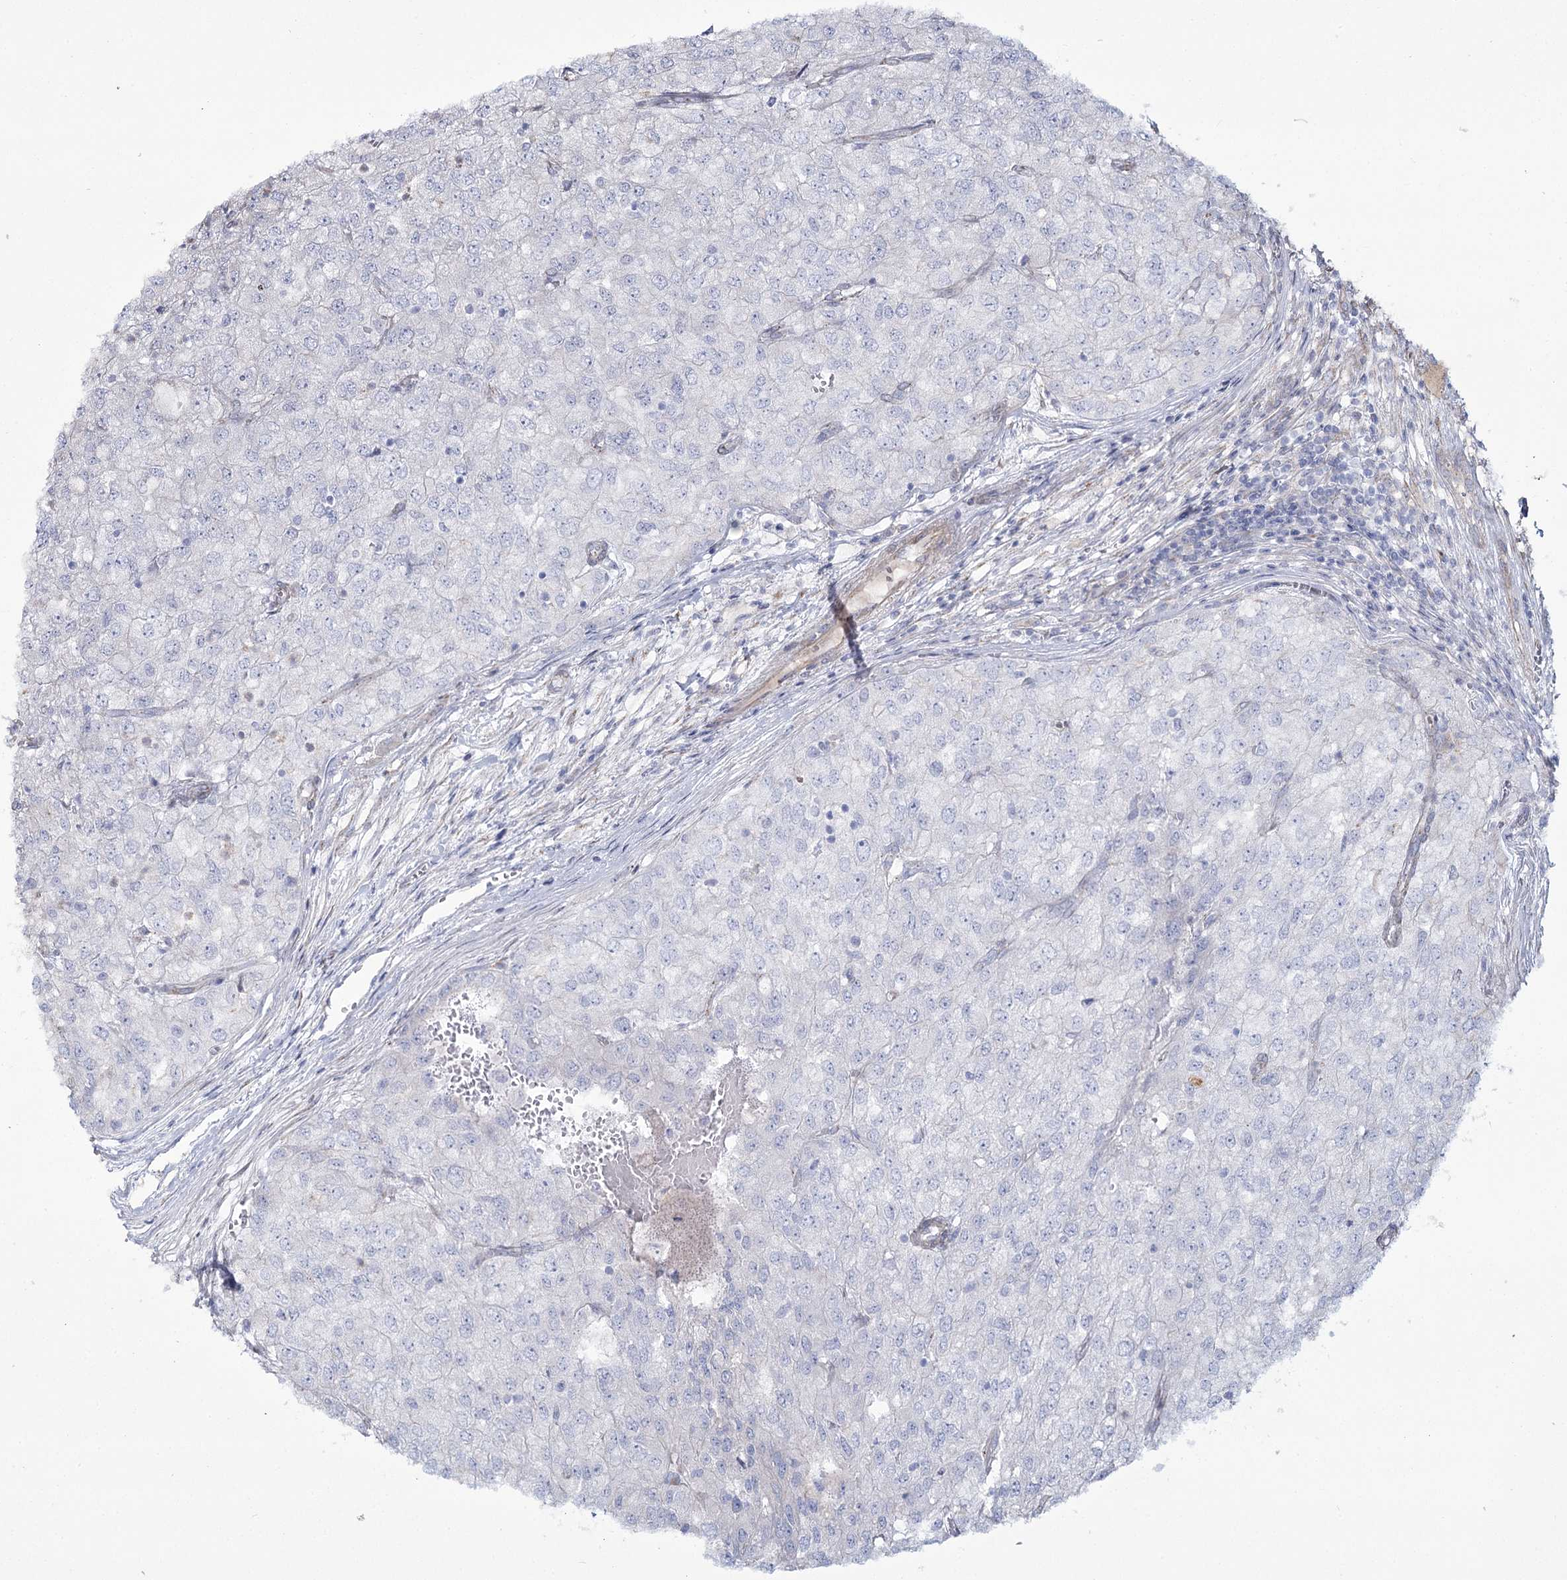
{"staining": {"intensity": "negative", "quantity": "none", "location": "none"}, "tissue": "renal cancer", "cell_type": "Tumor cells", "image_type": "cancer", "snomed": [{"axis": "morphology", "description": "Adenocarcinoma, NOS"}, {"axis": "topography", "description": "Kidney"}], "caption": "This is an immunohistochemistry photomicrograph of renal cancer (adenocarcinoma). There is no staining in tumor cells.", "gene": "ME3", "patient": {"sex": "female", "age": 54}}